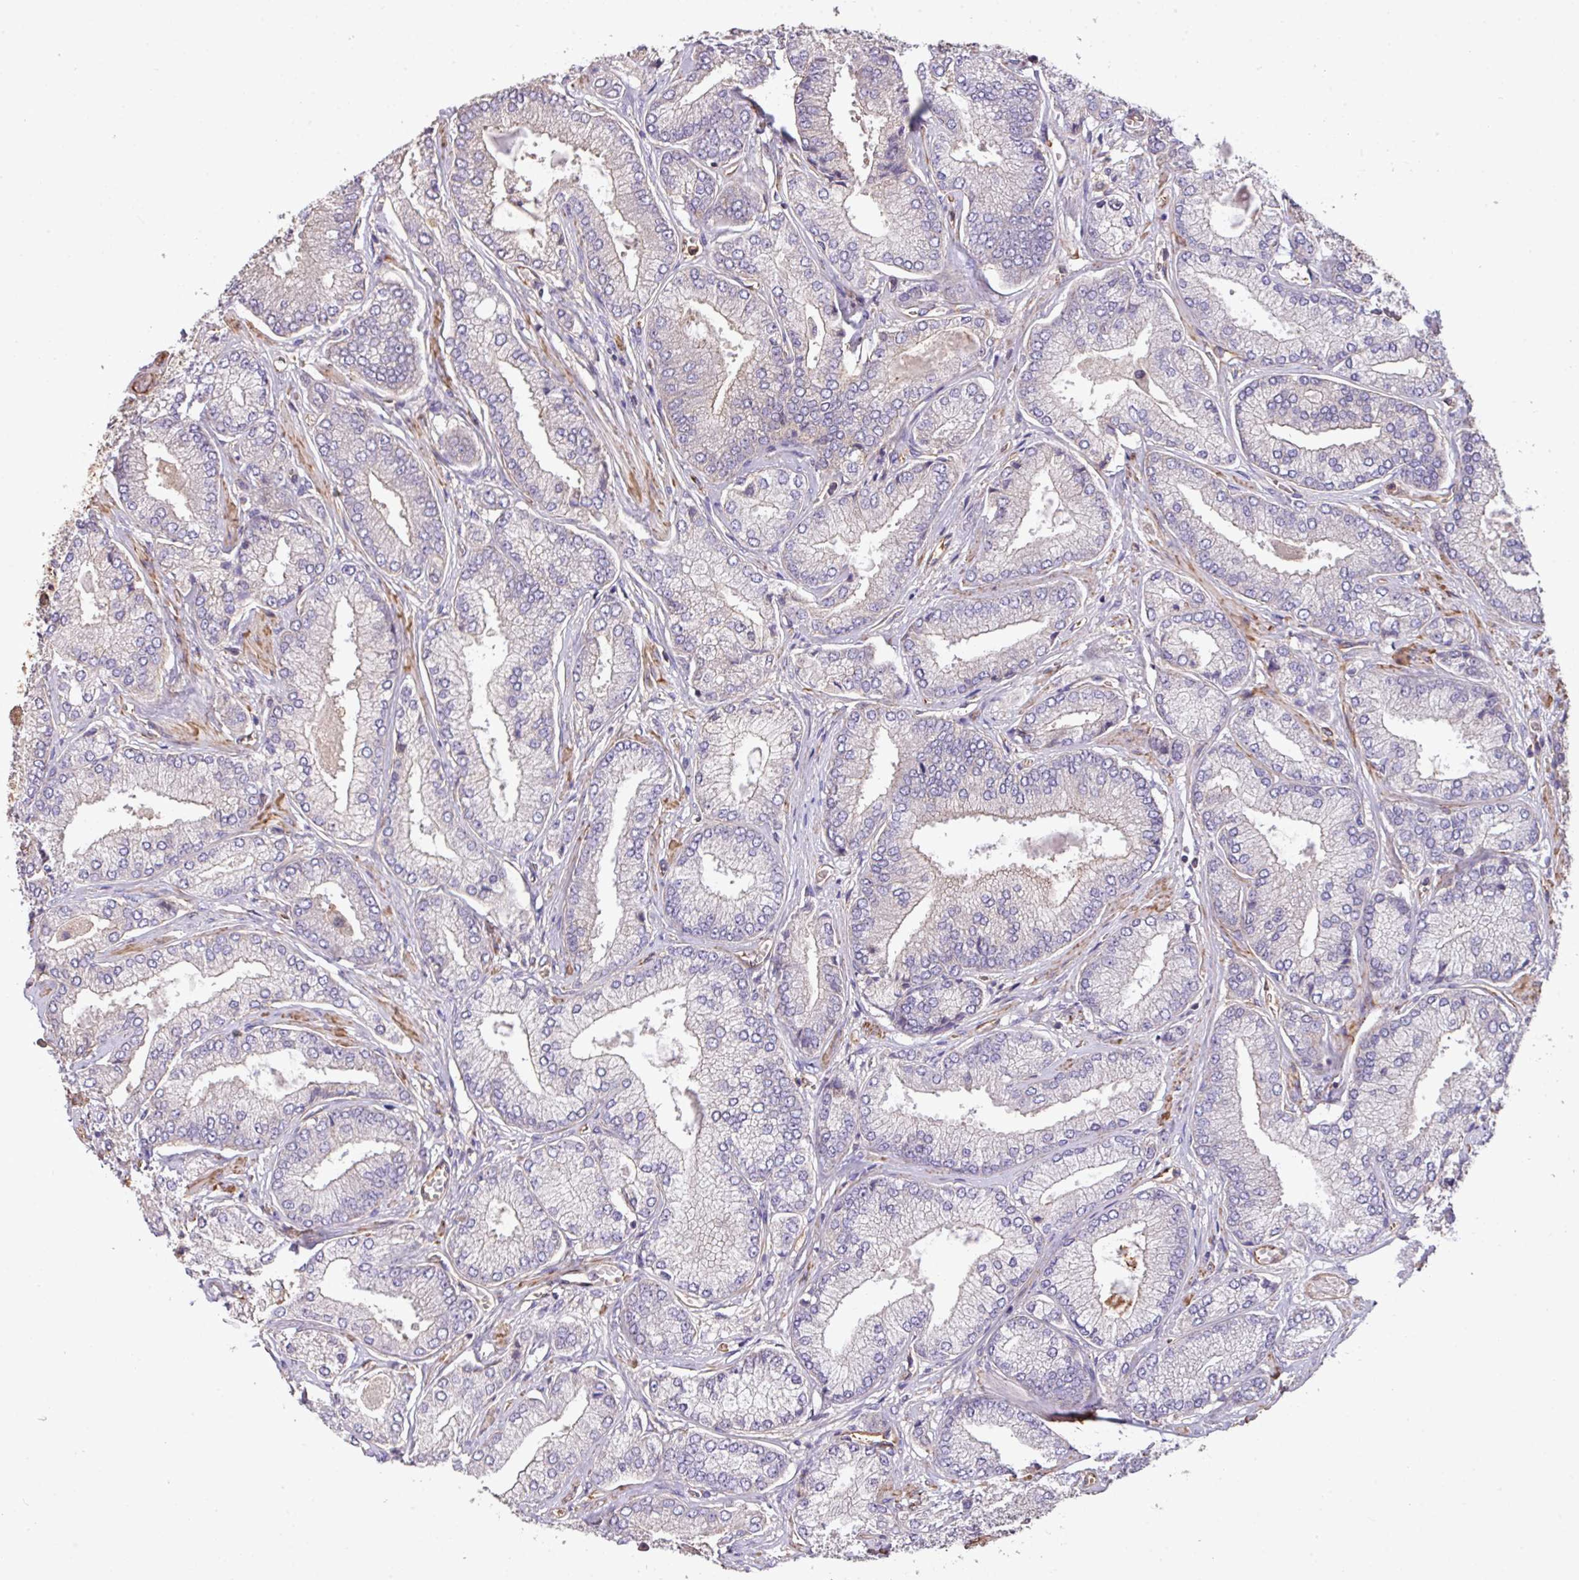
{"staining": {"intensity": "negative", "quantity": "none", "location": "none"}, "tissue": "prostate cancer", "cell_type": "Tumor cells", "image_type": "cancer", "snomed": [{"axis": "morphology", "description": "Adenocarcinoma, High grade"}, {"axis": "topography", "description": "Prostate"}], "caption": "The IHC image has no significant staining in tumor cells of prostate cancer tissue. (DAB IHC with hematoxylin counter stain).", "gene": "CALML4", "patient": {"sex": "male", "age": 68}}